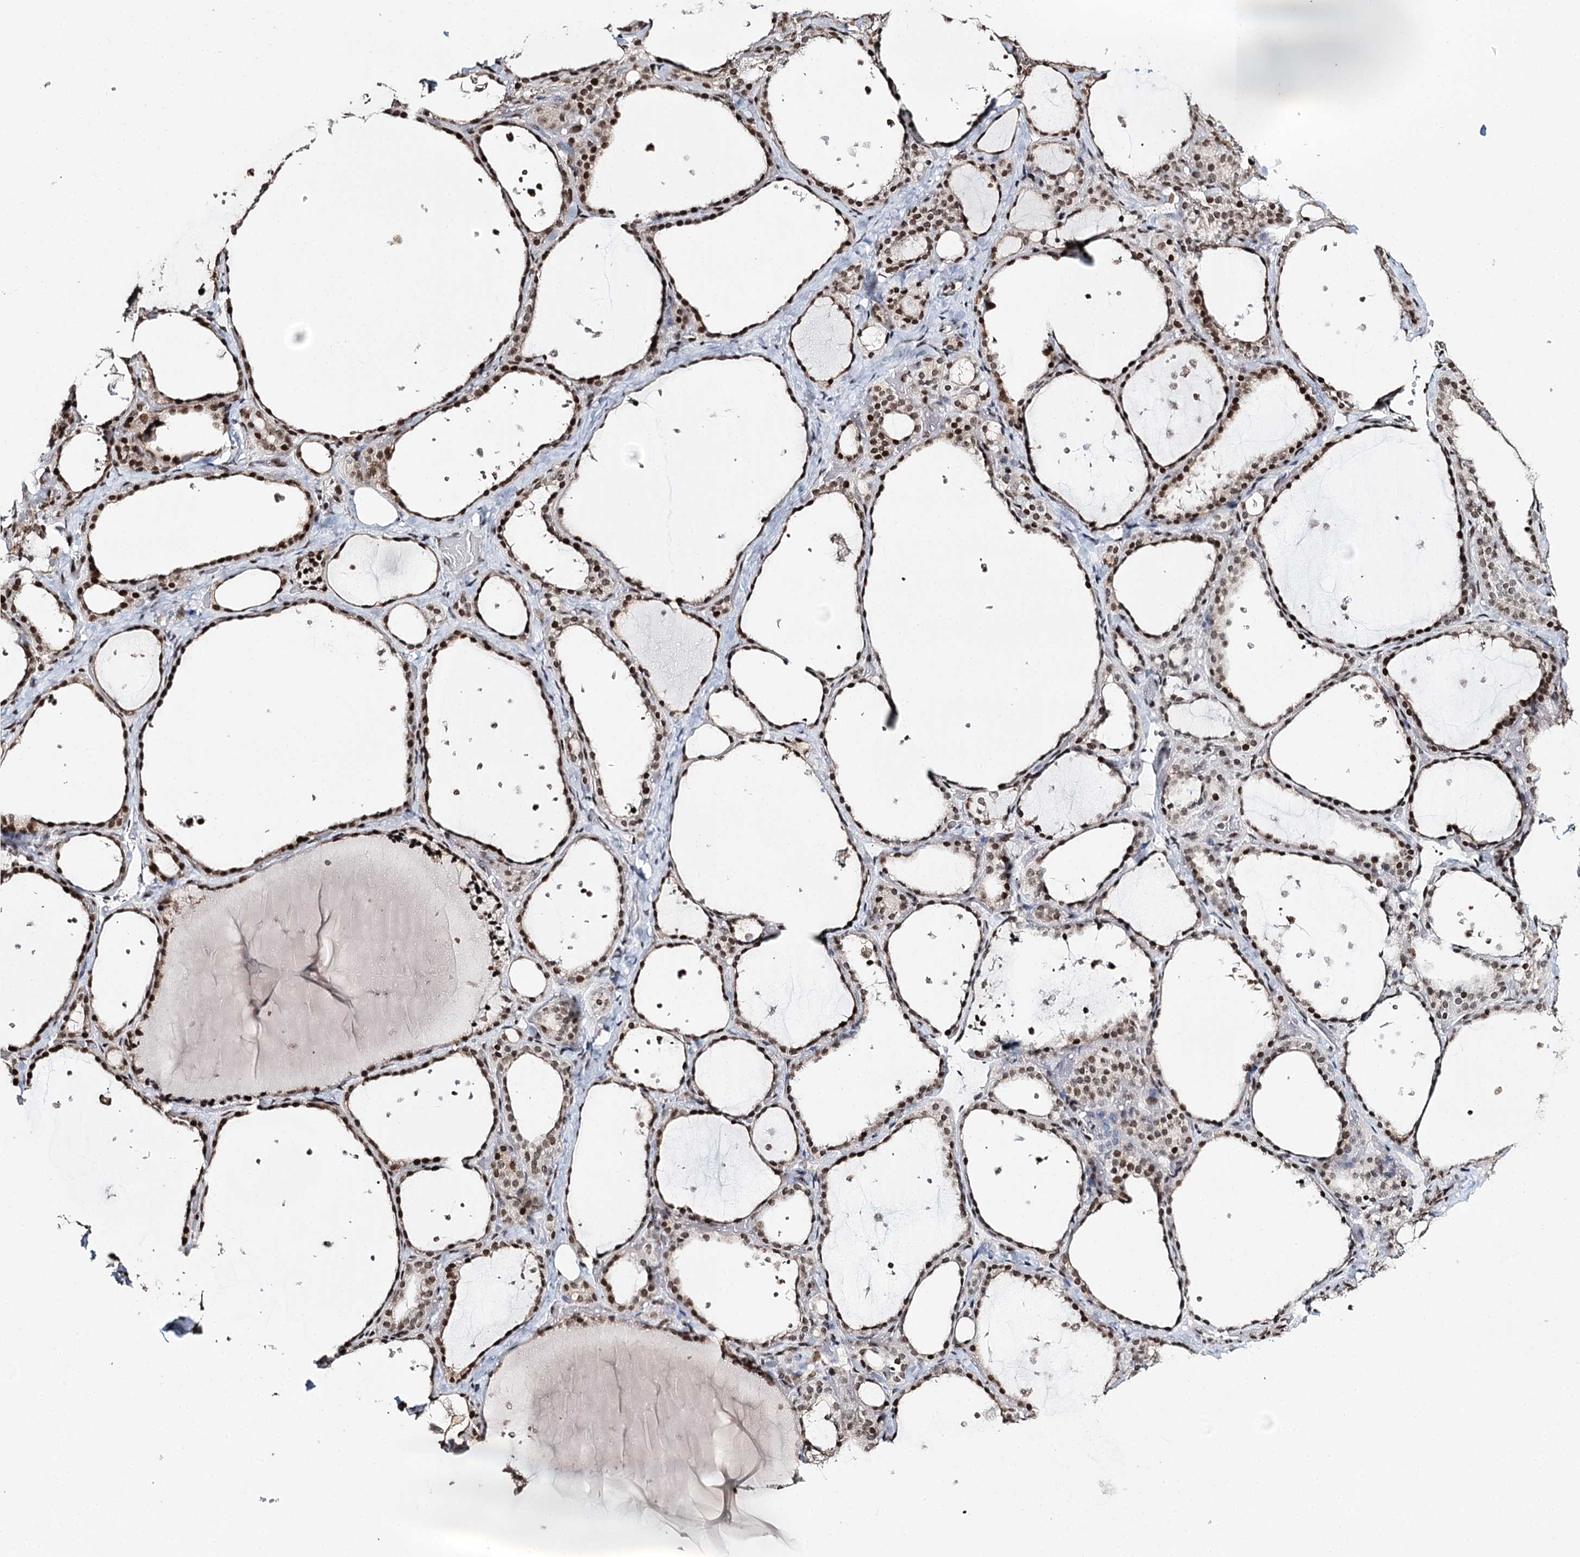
{"staining": {"intensity": "strong", "quantity": ">75%", "location": "nuclear"}, "tissue": "thyroid gland", "cell_type": "Glandular cells", "image_type": "normal", "snomed": [{"axis": "morphology", "description": "Normal tissue, NOS"}, {"axis": "topography", "description": "Thyroid gland"}], "caption": "About >75% of glandular cells in unremarkable thyroid gland exhibit strong nuclear protein staining as visualized by brown immunohistochemical staining.", "gene": "RPS27A", "patient": {"sex": "female", "age": 44}}